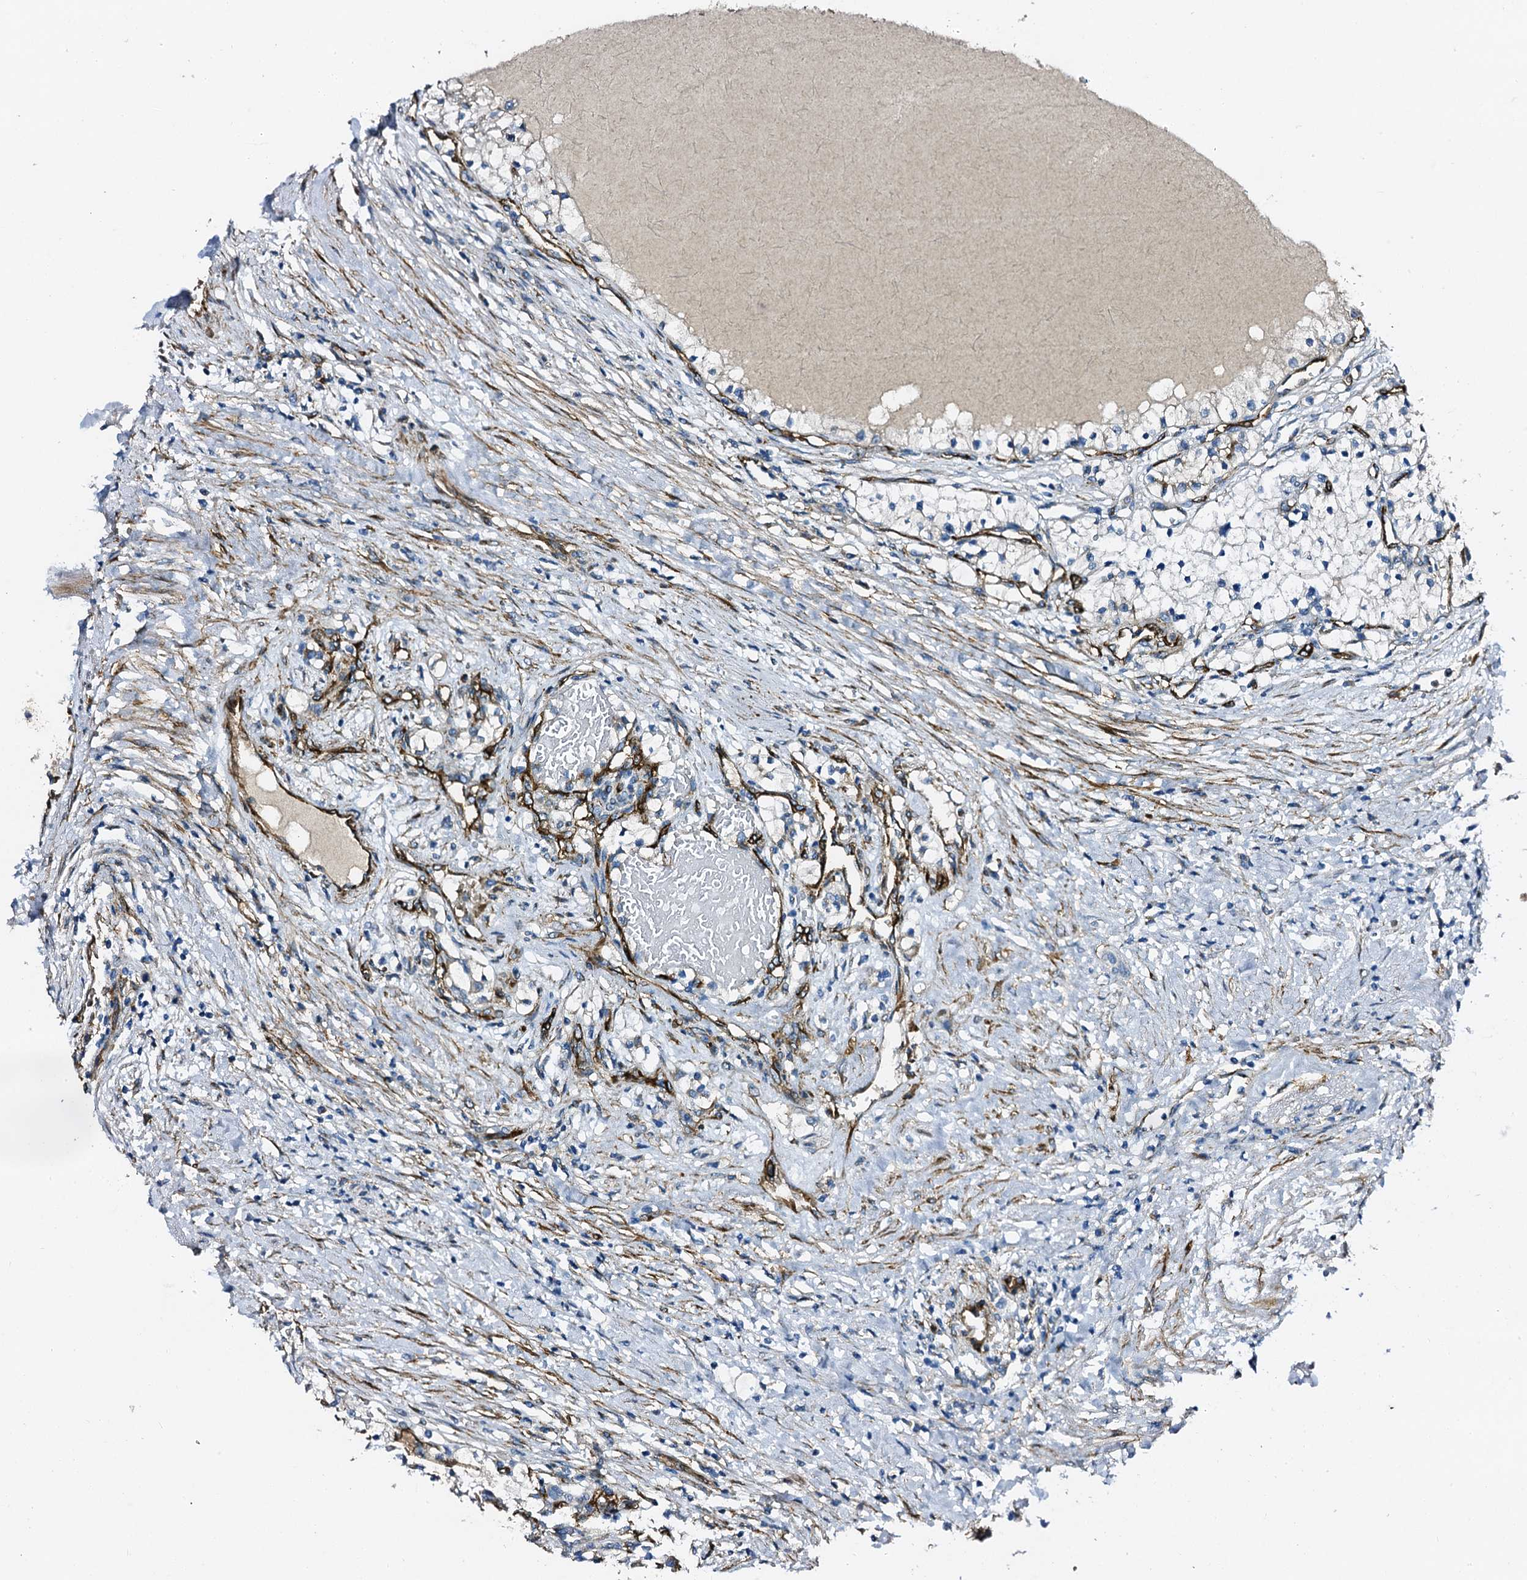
{"staining": {"intensity": "negative", "quantity": "none", "location": "none"}, "tissue": "renal cancer", "cell_type": "Tumor cells", "image_type": "cancer", "snomed": [{"axis": "morphology", "description": "Normal tissue, NOS"}, {"axis": "morphology", "description": "Adenocarcinoma, NOS"}, {"axis": "topography", "description": "Kidney"}], "caption": "Tumor cells show no significant protein staining in adenocarcinoma (renal).", "gene": "DBX1", "patient": {"sex": "male", "age": 68}}